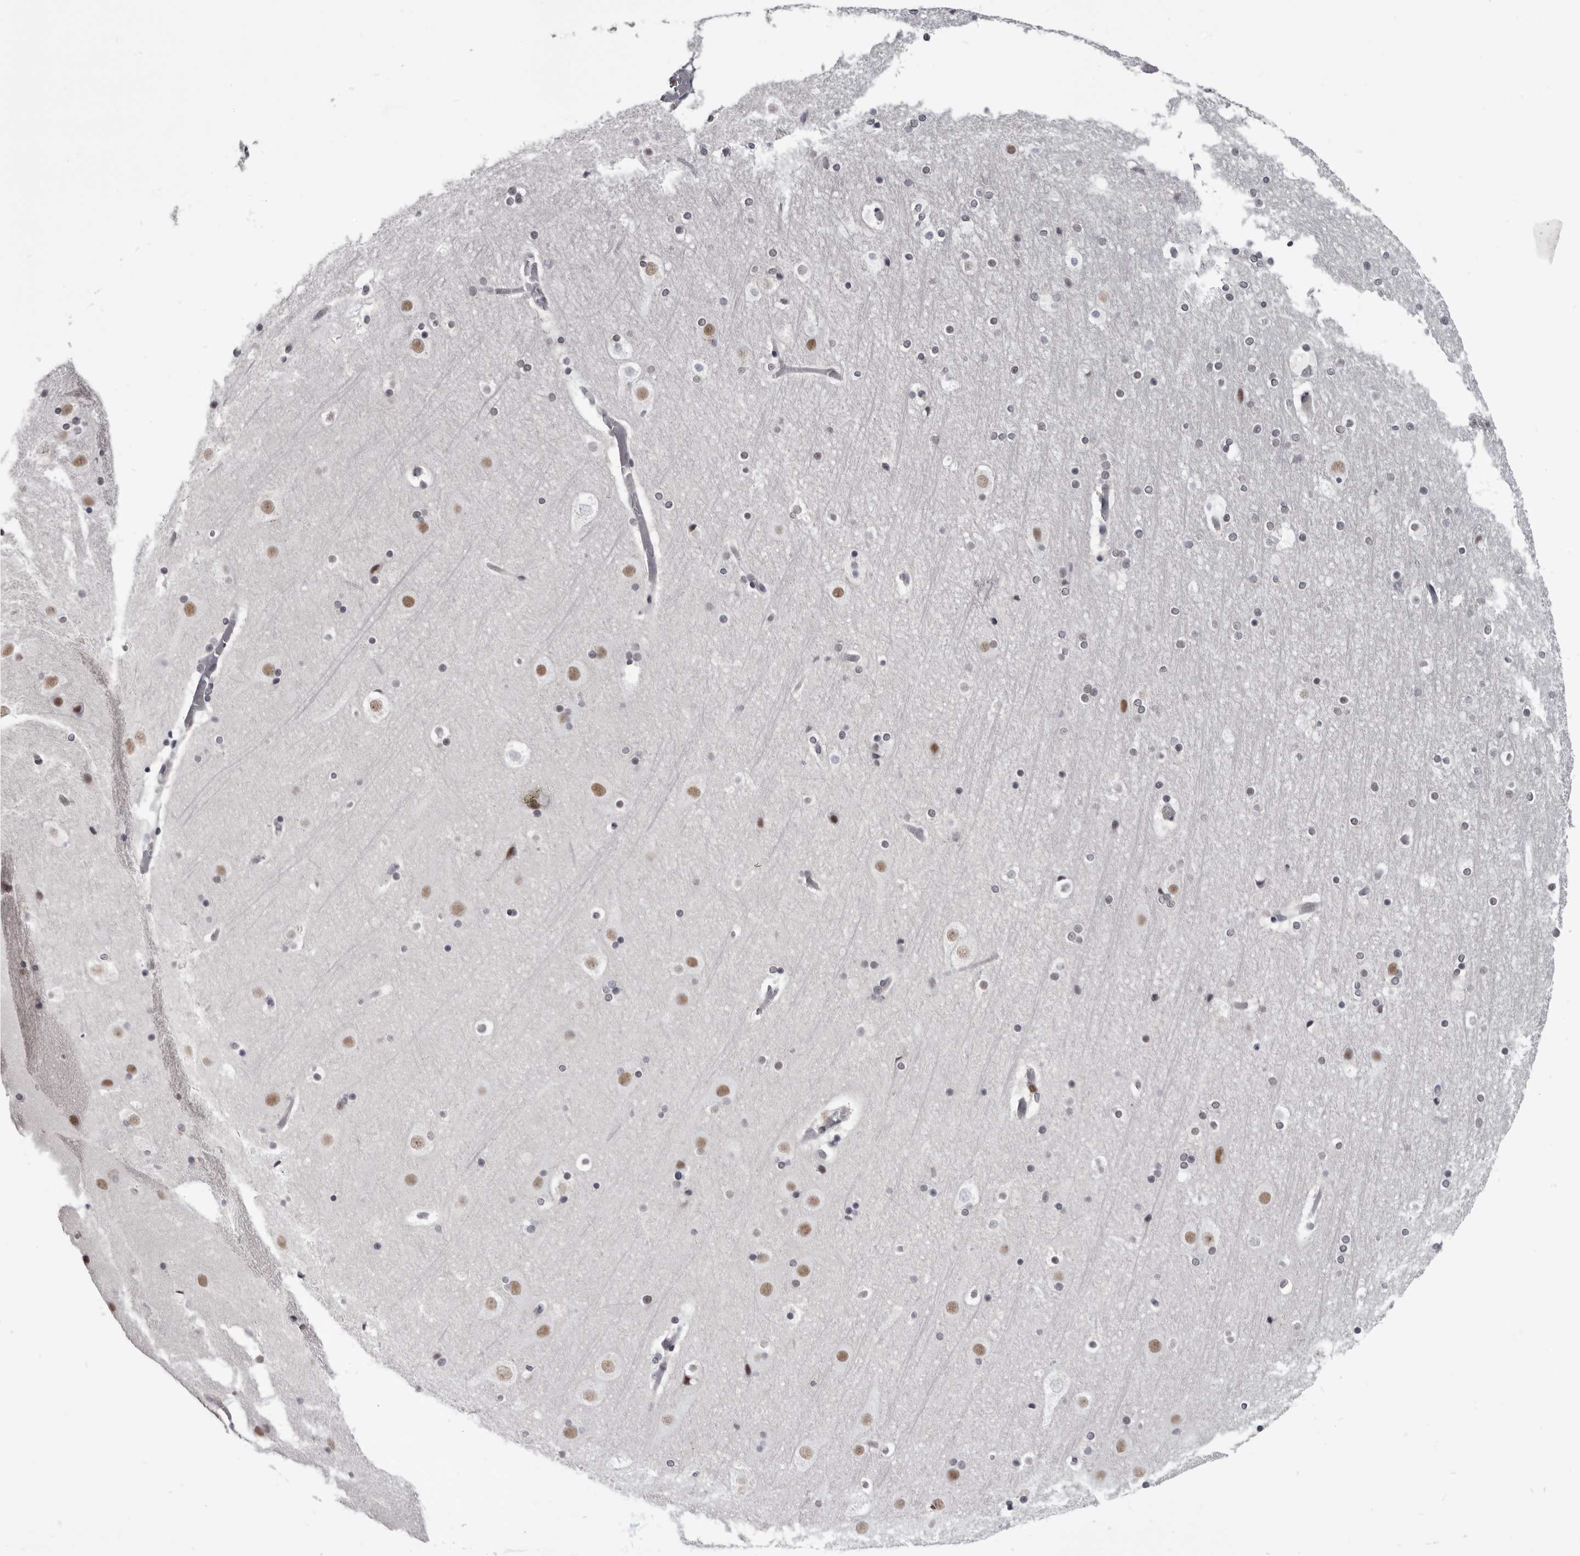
{"staining": {"intensity": "negative", "quantity": "none", "location": "none"}, "tissue": "cerebral cortex", "cell_type": "Endothelial cells", "image_type": "normal", "snomed": [{"axis": "morphology", "description": "Normal tissue, NOS"}, {"axis": "topography", "description": "Cerebral cortex"}], "caption": "Immunohistochemistry histopathology image of normal human cerebral cortex stained for a protein (brown), which displays no expression in endothelial cells. (DAB (3,3'-diaminobenzidine) IHC visualized using brightfield microscopy, high magnification).", "gene": "CGN", "patient": {"sex": "male", "age": 57}}